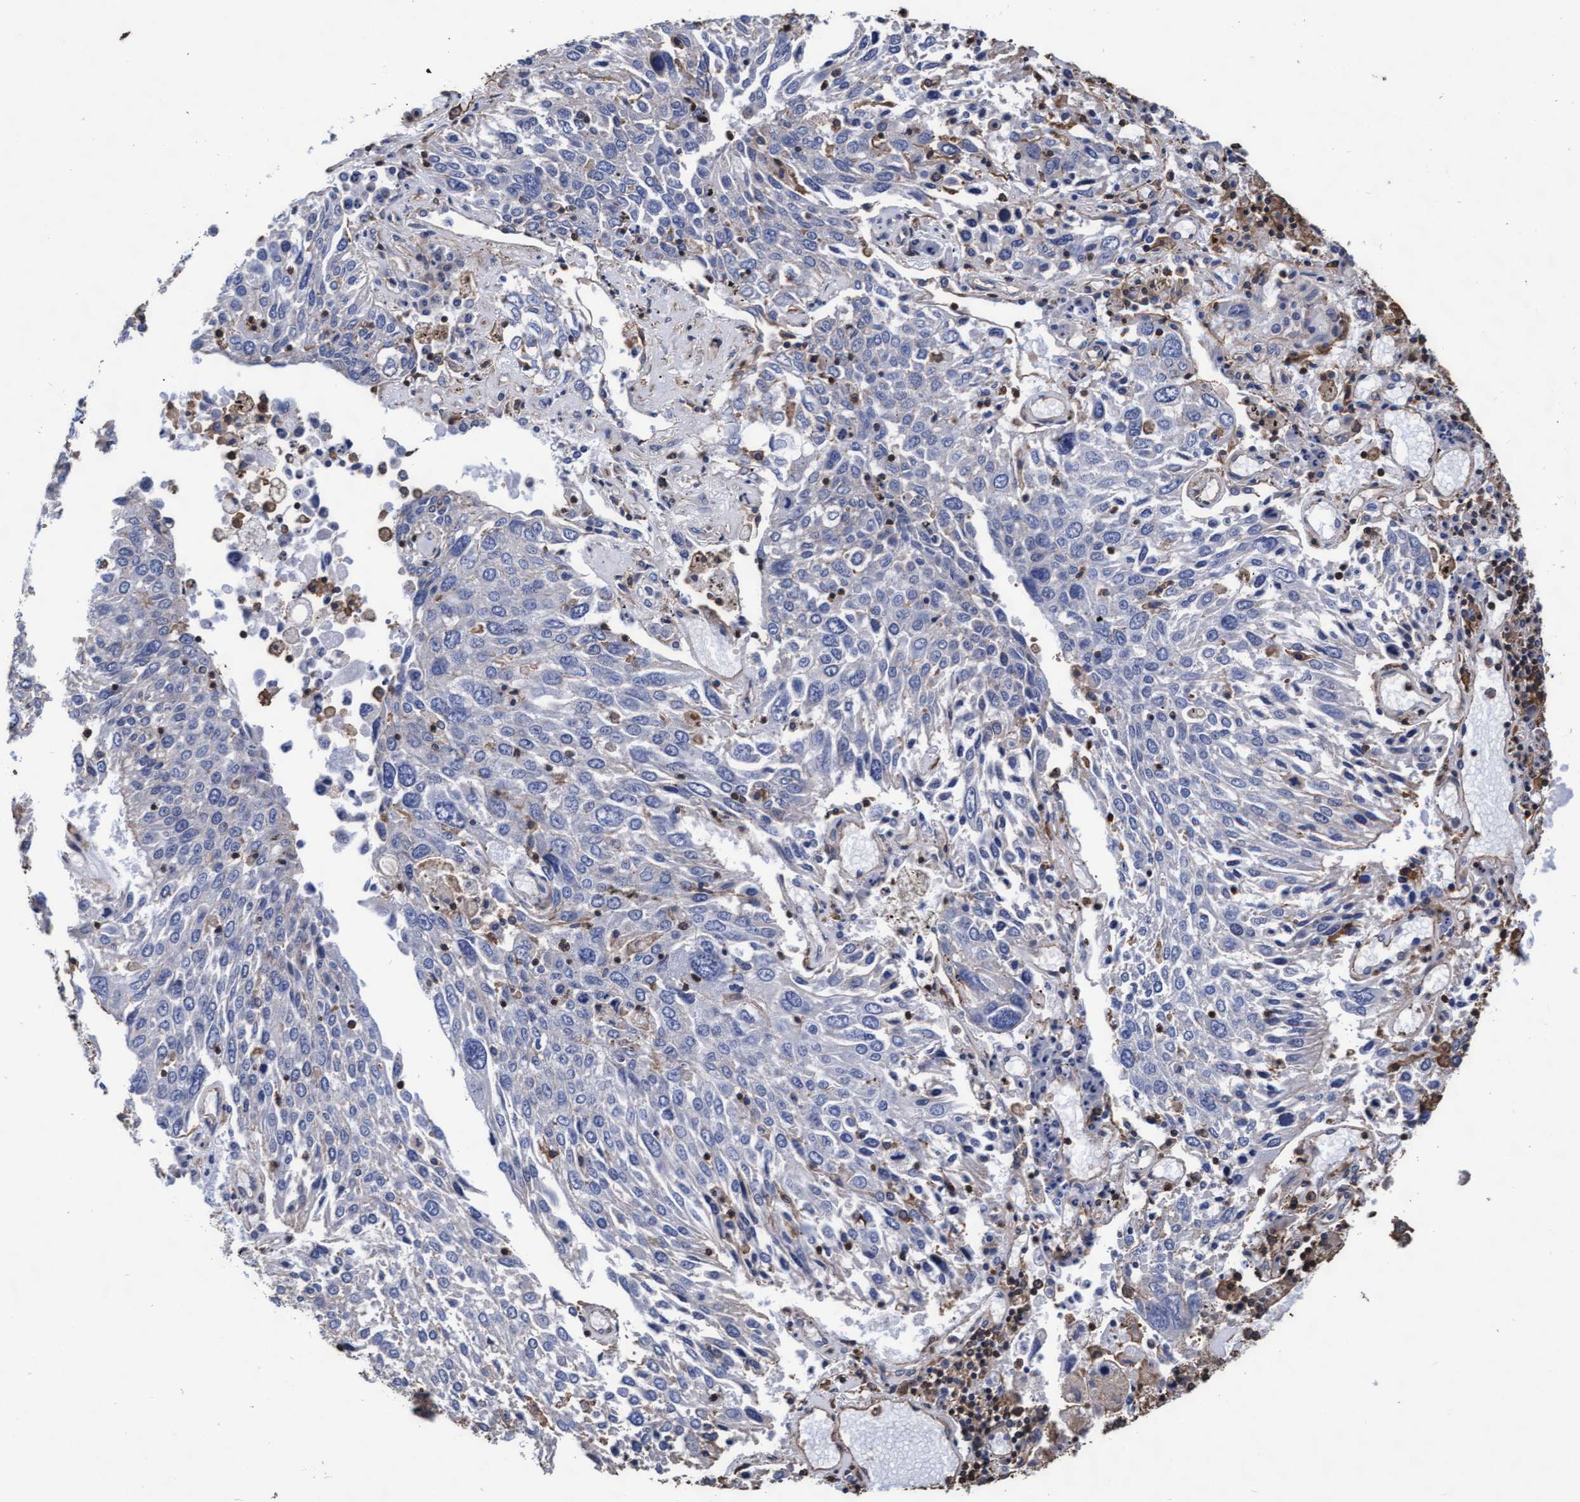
{"staining": {"intensity": "negative", "quantity": "none", "location": "none"}, "tissue": "lung cancer", "cell_type": "Tumor cells", "image_type": "cancer", "snomed": [{"axis": "morphology", "description": "Squamous cell carcinoma, NOS"}, {"axis": "topography", "description": "Lung"}], "caption": "High power microscopy photomicrograph of an IHC image of lung cancer (squamous cell carcinoma), revealing no significant expression in tumor cells.", "gene": "GRHPR", "patient": {"sex": "male", "age": 65}}